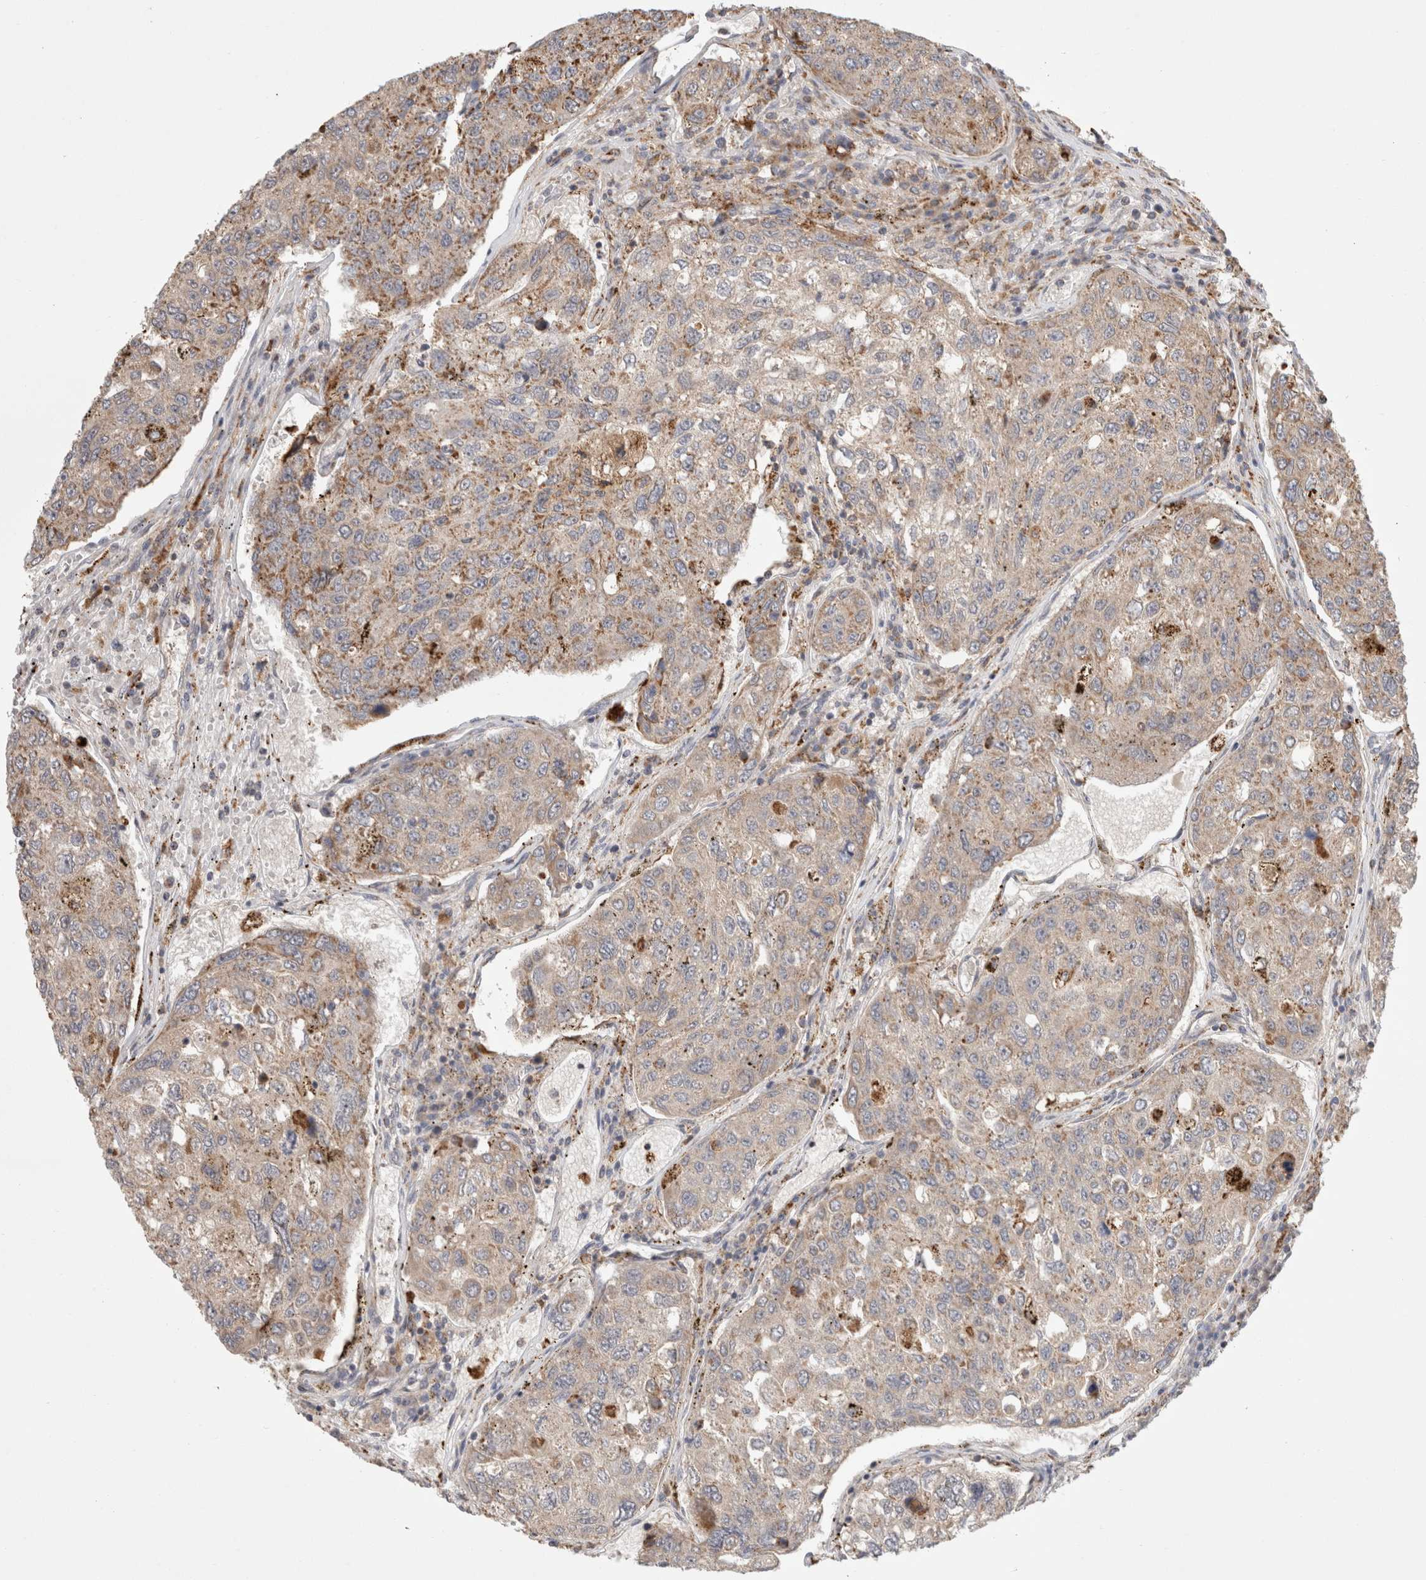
{"staining": {"intensity": "weak", "quantity": "25%-75%", "location": "cytoplasmic/membranous"}, "tissue": "urothelial cancer", "cell_type": "Tumor cells", "image_type": "cancer", "snomed": [{"axis": "morphology", "description": "Urothelial carcinoma, High grade"}, {"axis": "topography", "description": "Lymph node"}, {"axis": "topography", "description": "Urinary bladder"}], "caption": "Tumor cells show weak cytoplasmic/membranous positivity in approximately 25%-75% of cells in urothelial cancer. (DAB IHC, brown staining for protein, blue staining for nuclei).", "gene": "HROB", "patient": {"sex": "male", "age": 51}}